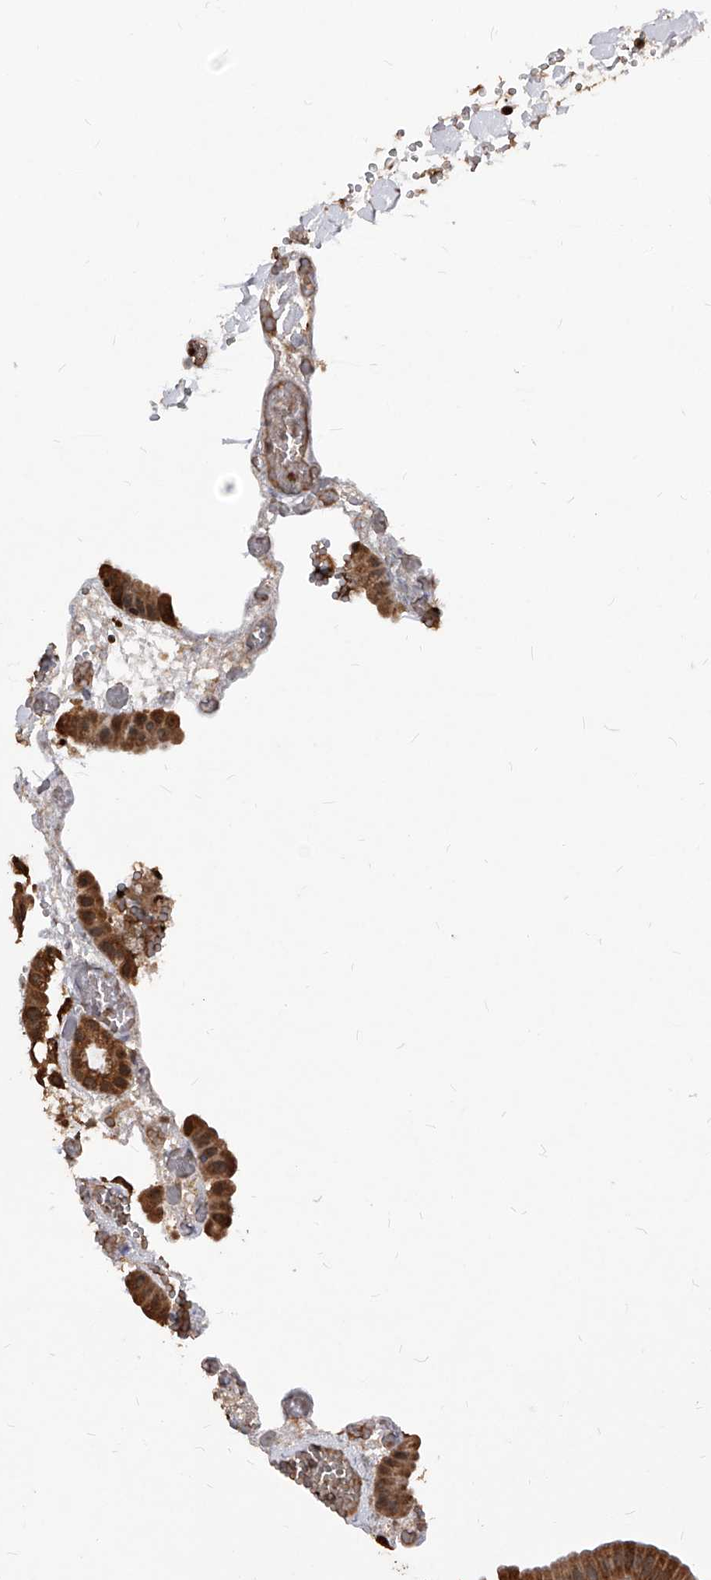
{"staining": {"intensity": "moderate", "quantity": ">75%", "location": "cytoplasmic/membranous"}, "tissue": "gallbladder", "cell_type": "Glandular cells", "image_type": "normal", "snomed": [{"axis": "morphology", "description": "Normal tissue, NOS"}, {"axis": "topography", "description": "Gallbladder"}], "caption": "Immunohistochemical staining of unremarkable gallbladder reveals >75% levels of moderate cytoplasmic/membranous protein staining in about >75% of glandular cells.", "gene": "ID1", "patient": {"sex": "female", "age": 64}}